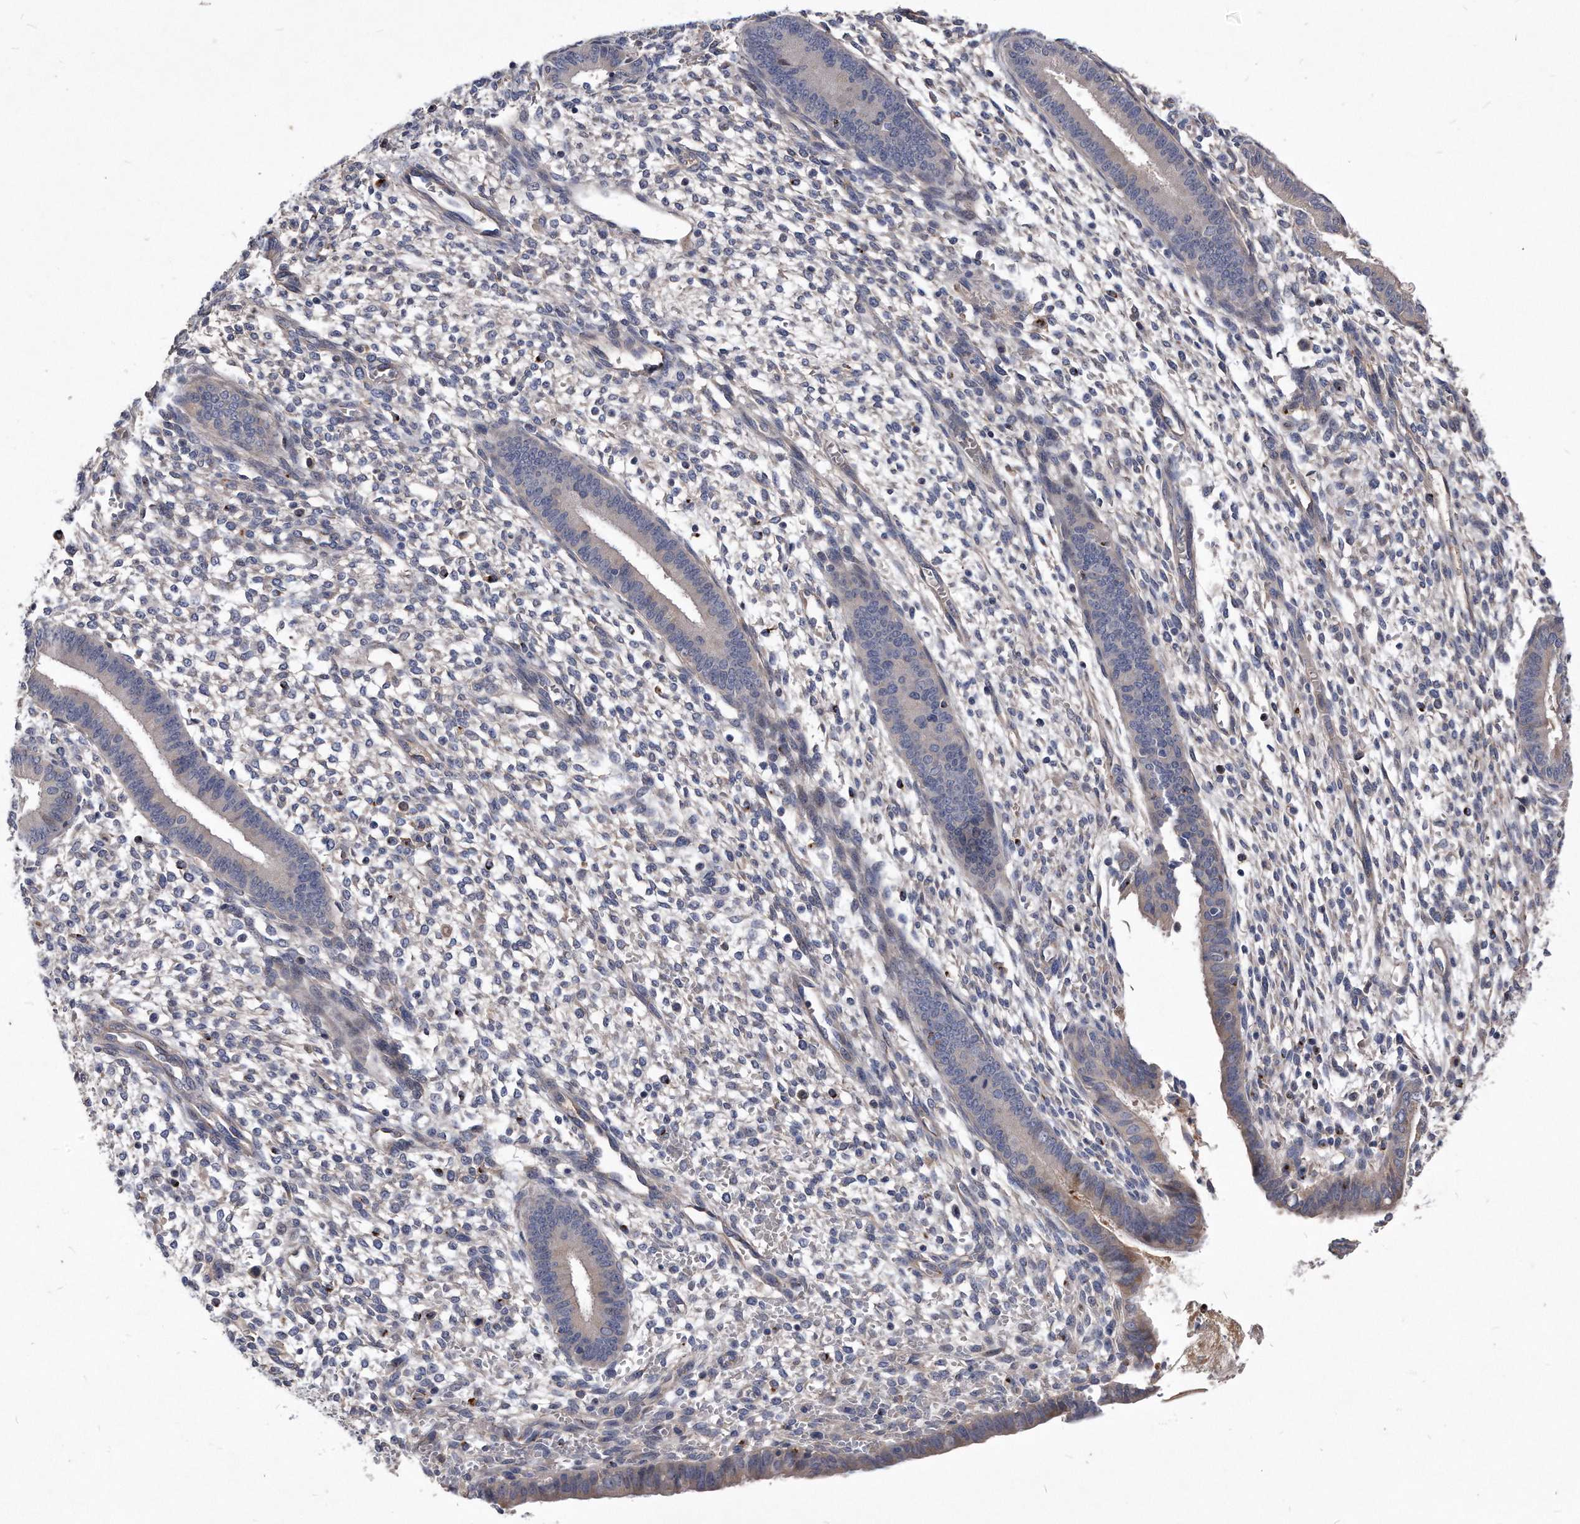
{"staining": {"intensity": "negative", "quantity": "none", "location": "none"}, "tissue": "endometrium", "cell_type": "Cells in endometrial stroma", "image_type": "normal", "snomed": [{"axis": "morphology", "description": "Normal tissue, NOS"}, {"axis": "topography", "description": "Endometrium"}], "caption": "Immunohistochemical staining of benign endometrium reveals no significant expression in cells in endometrial stroma. (DAB (3,3'-diaminobenzidine) immunohistochemistry with hematoxylin counter stain).", "gene": "MGAT4A", "patient": {"sex": "female", "age": 46}}